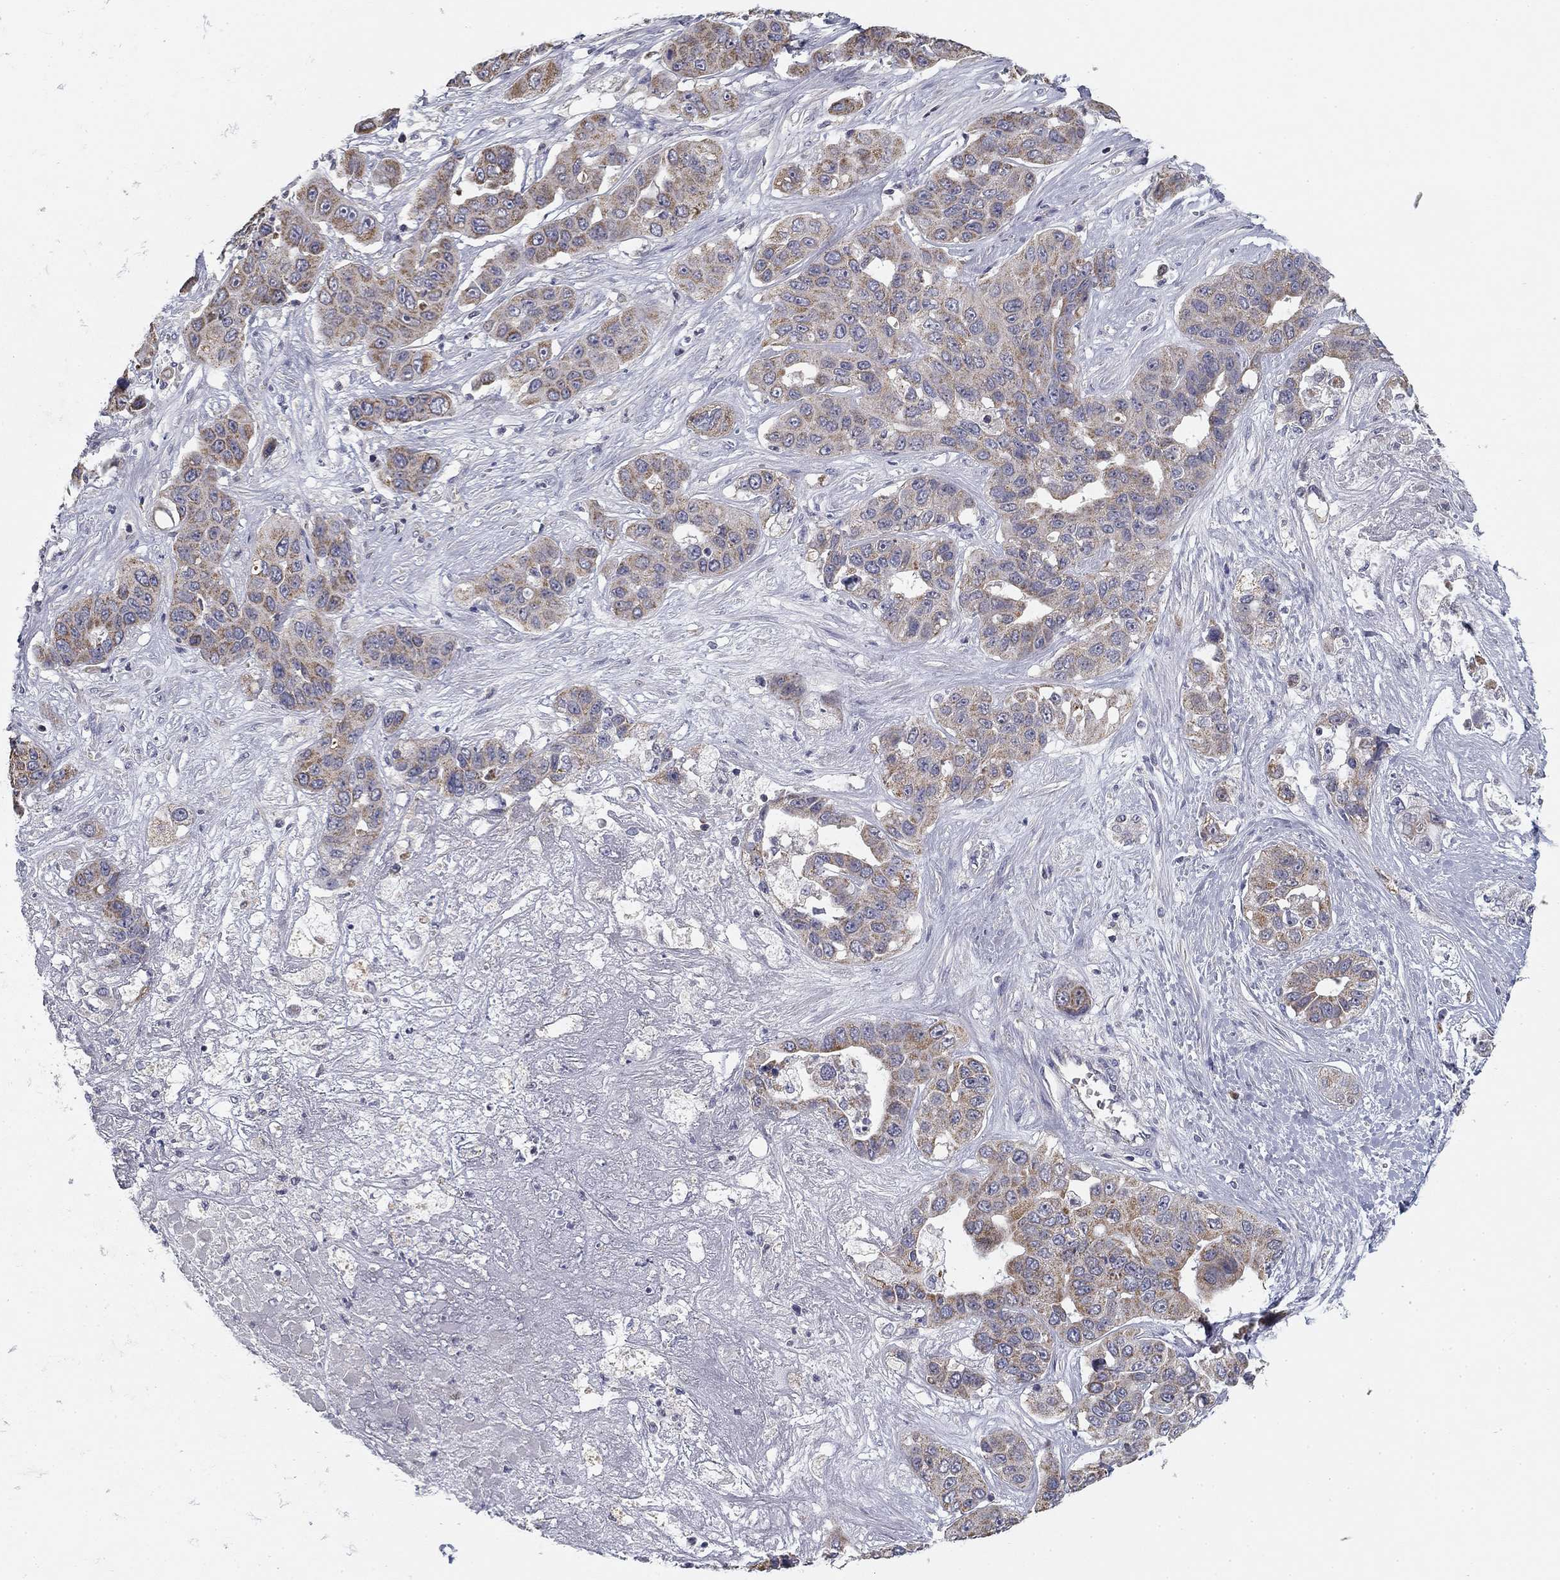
{"staining": {"intensity": "moderate", "quantity": "25%-75%", "location": "cytoplasmic/membranous"}, "tissue": "liver cancer", "cell_type": "Tumor cells", "image_type": "cancer", "snomed": [{"axis": "morphology", "description": "Cholangiocarcinoma"}, {"axis": "topography", "description": "Liver"}], "caption": "Liver cancer (cholangiocarcinoma) tissue exhibits moderate cytoplasmic/membranous staining in about 25%-75% of tumor cells, visualized by immunohistochemistry.", "gene": "SLC2A9", "patient": {"sex": "female", "age": 52}}